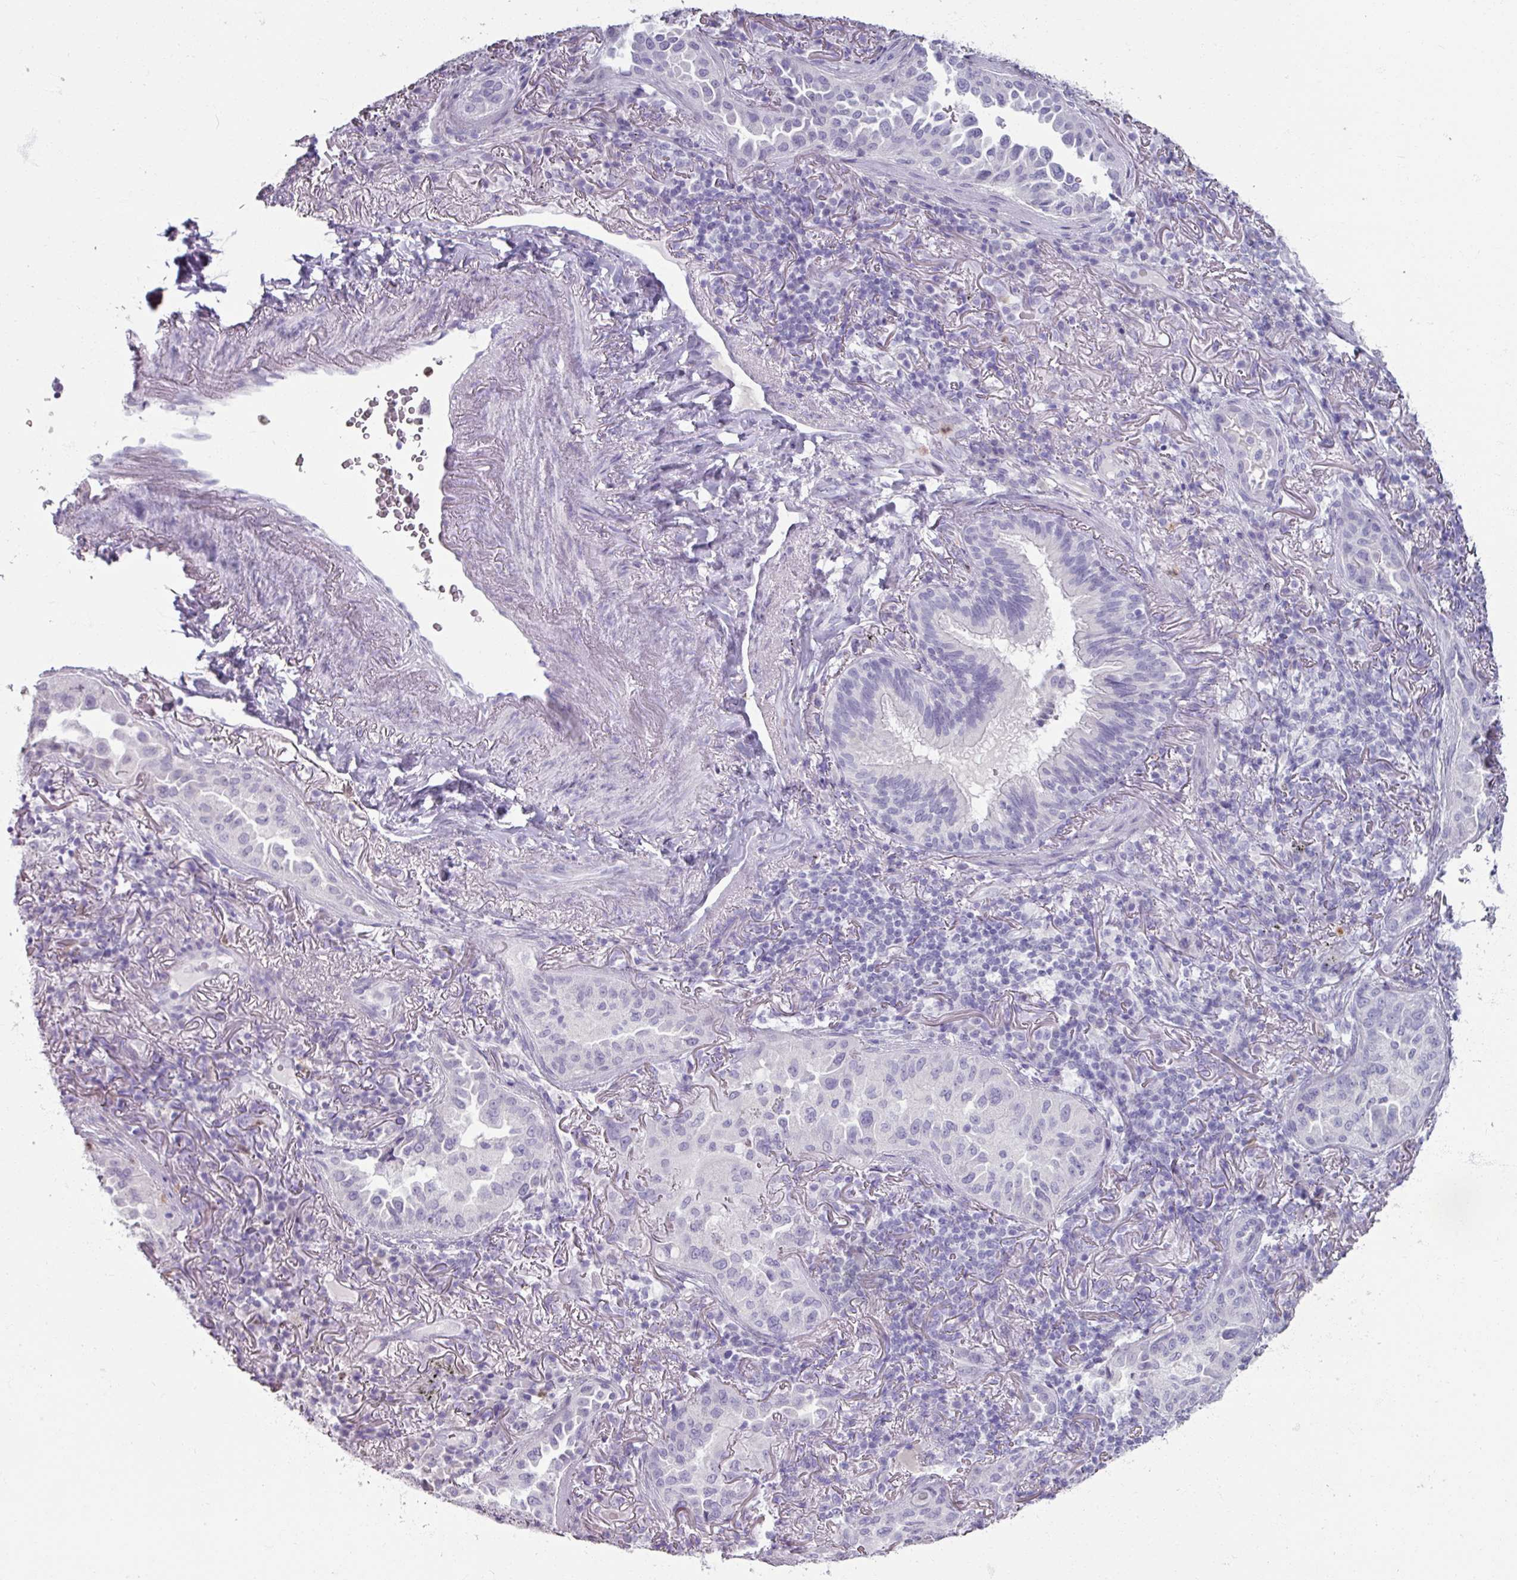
{"staining": {"intensity": "negative", "quantity": "none", "location": "none"}, "tissue": "lung cancer", "cell_type": "Tumor cells", "image_type": "cancer", "snomed": [{"axis": "morphology", "description": "Adenocarcinoma, NOS"}, {"axis": "topography", "description": "Lung"}], "caption": "This is an IHC image of human lung cancer. There is no positivity in tumor cells.", "gene": "ARG1", "patient": {"sex": "female", "age": 69}}